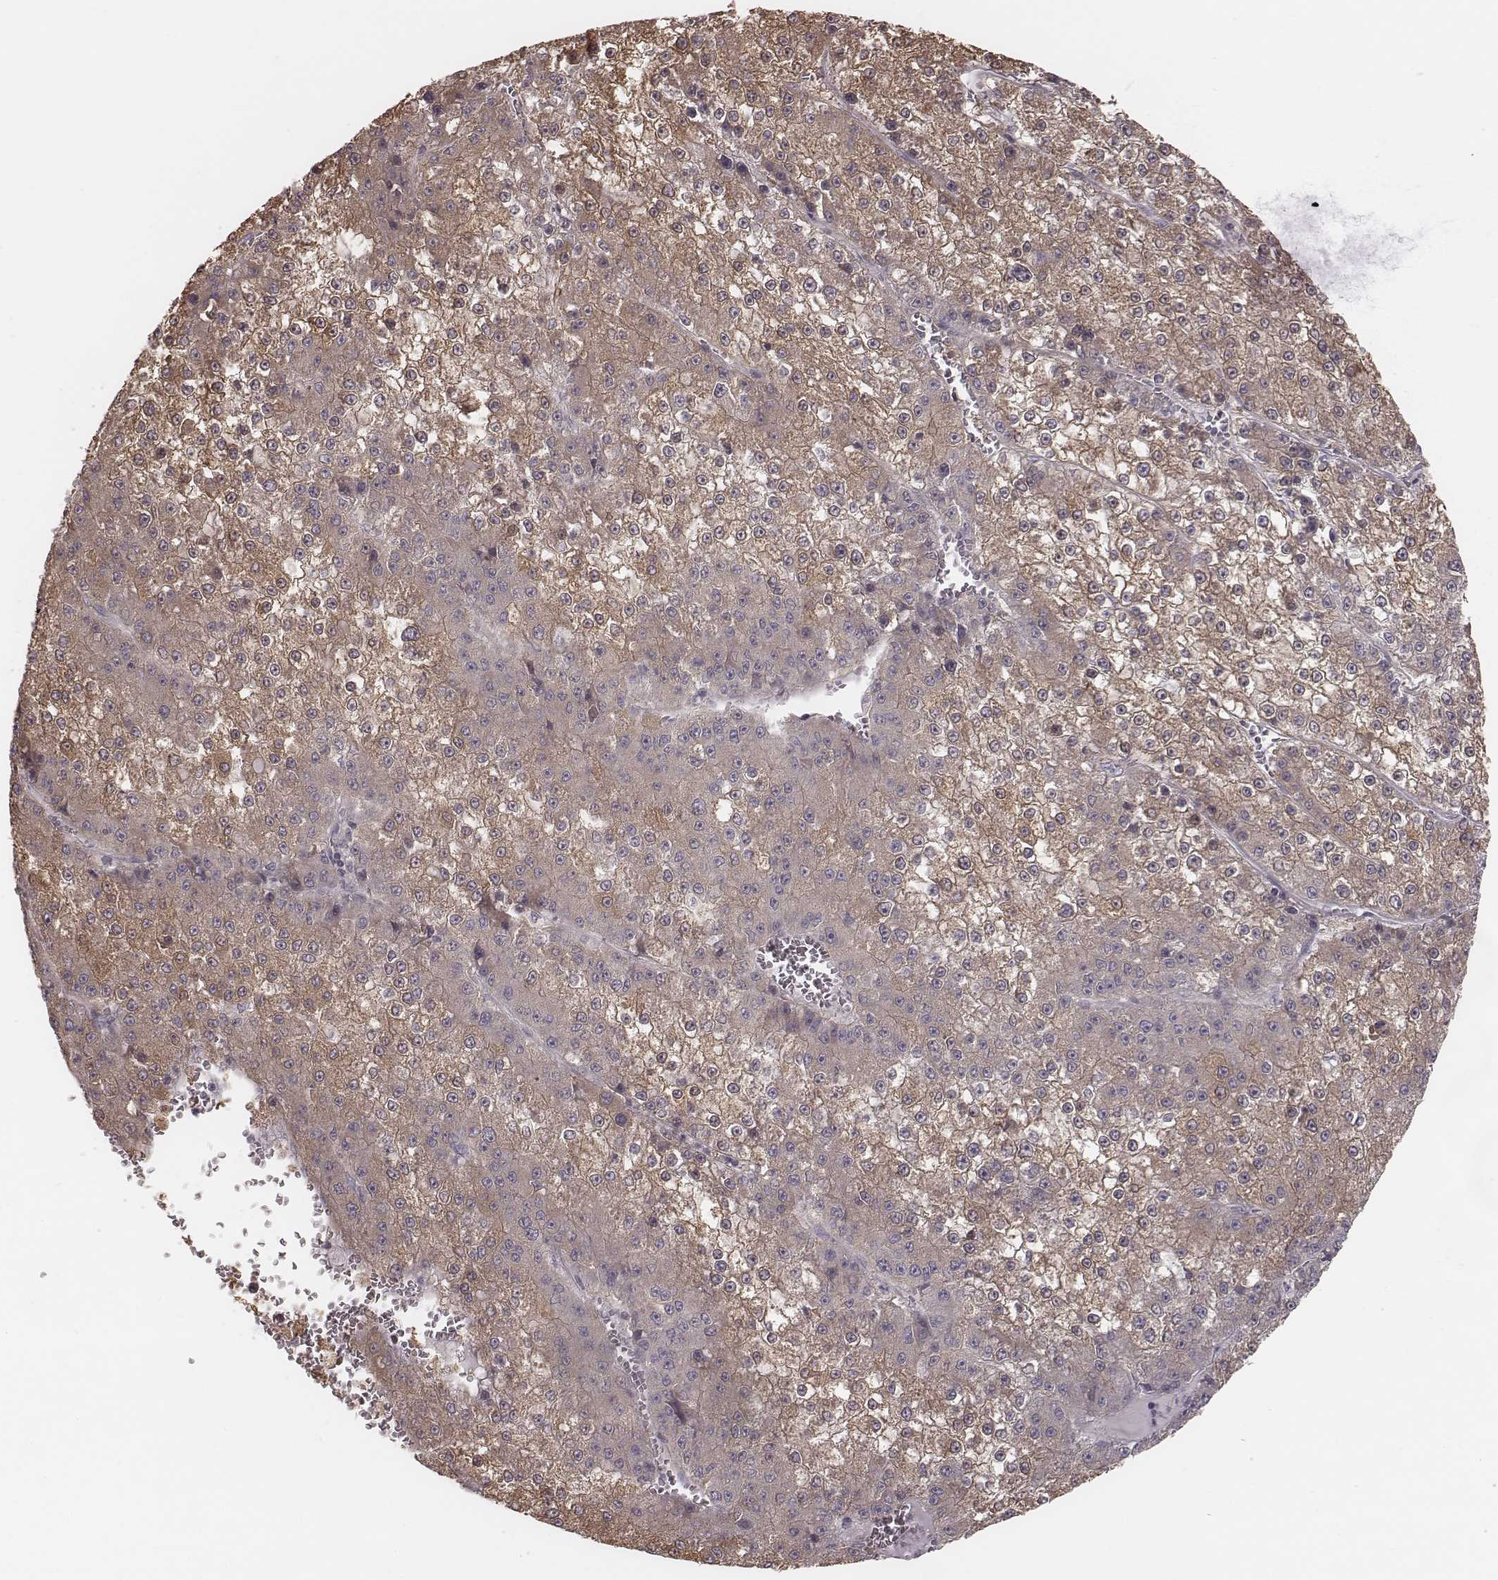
{"staining": {"intensity": "moderate", "quantity": ">75%", "location": "cytoplasmic/membranous"}, "tissue": "liver cancer", "cell_type": "Tumor cells", "image_type": "cancer", "snomed": [{"axis": "morphology", "description": "Carcinoma, Hepatocellular, NOS"}, {"axis": "topography", "description": "Liver"}], "caption": "Protein expression analysis of hepatocellular carcinoma (liver) shows moderate cytoplasmic/membranous positivity in about >75% of tumor cells. The staining is performed using DAB brown chromogen to label protein expression. The nuclei are counter-stained blue using hematoxylin.", "gene": "TDRD5", "patient": {"sex": "female", "age": 73}}